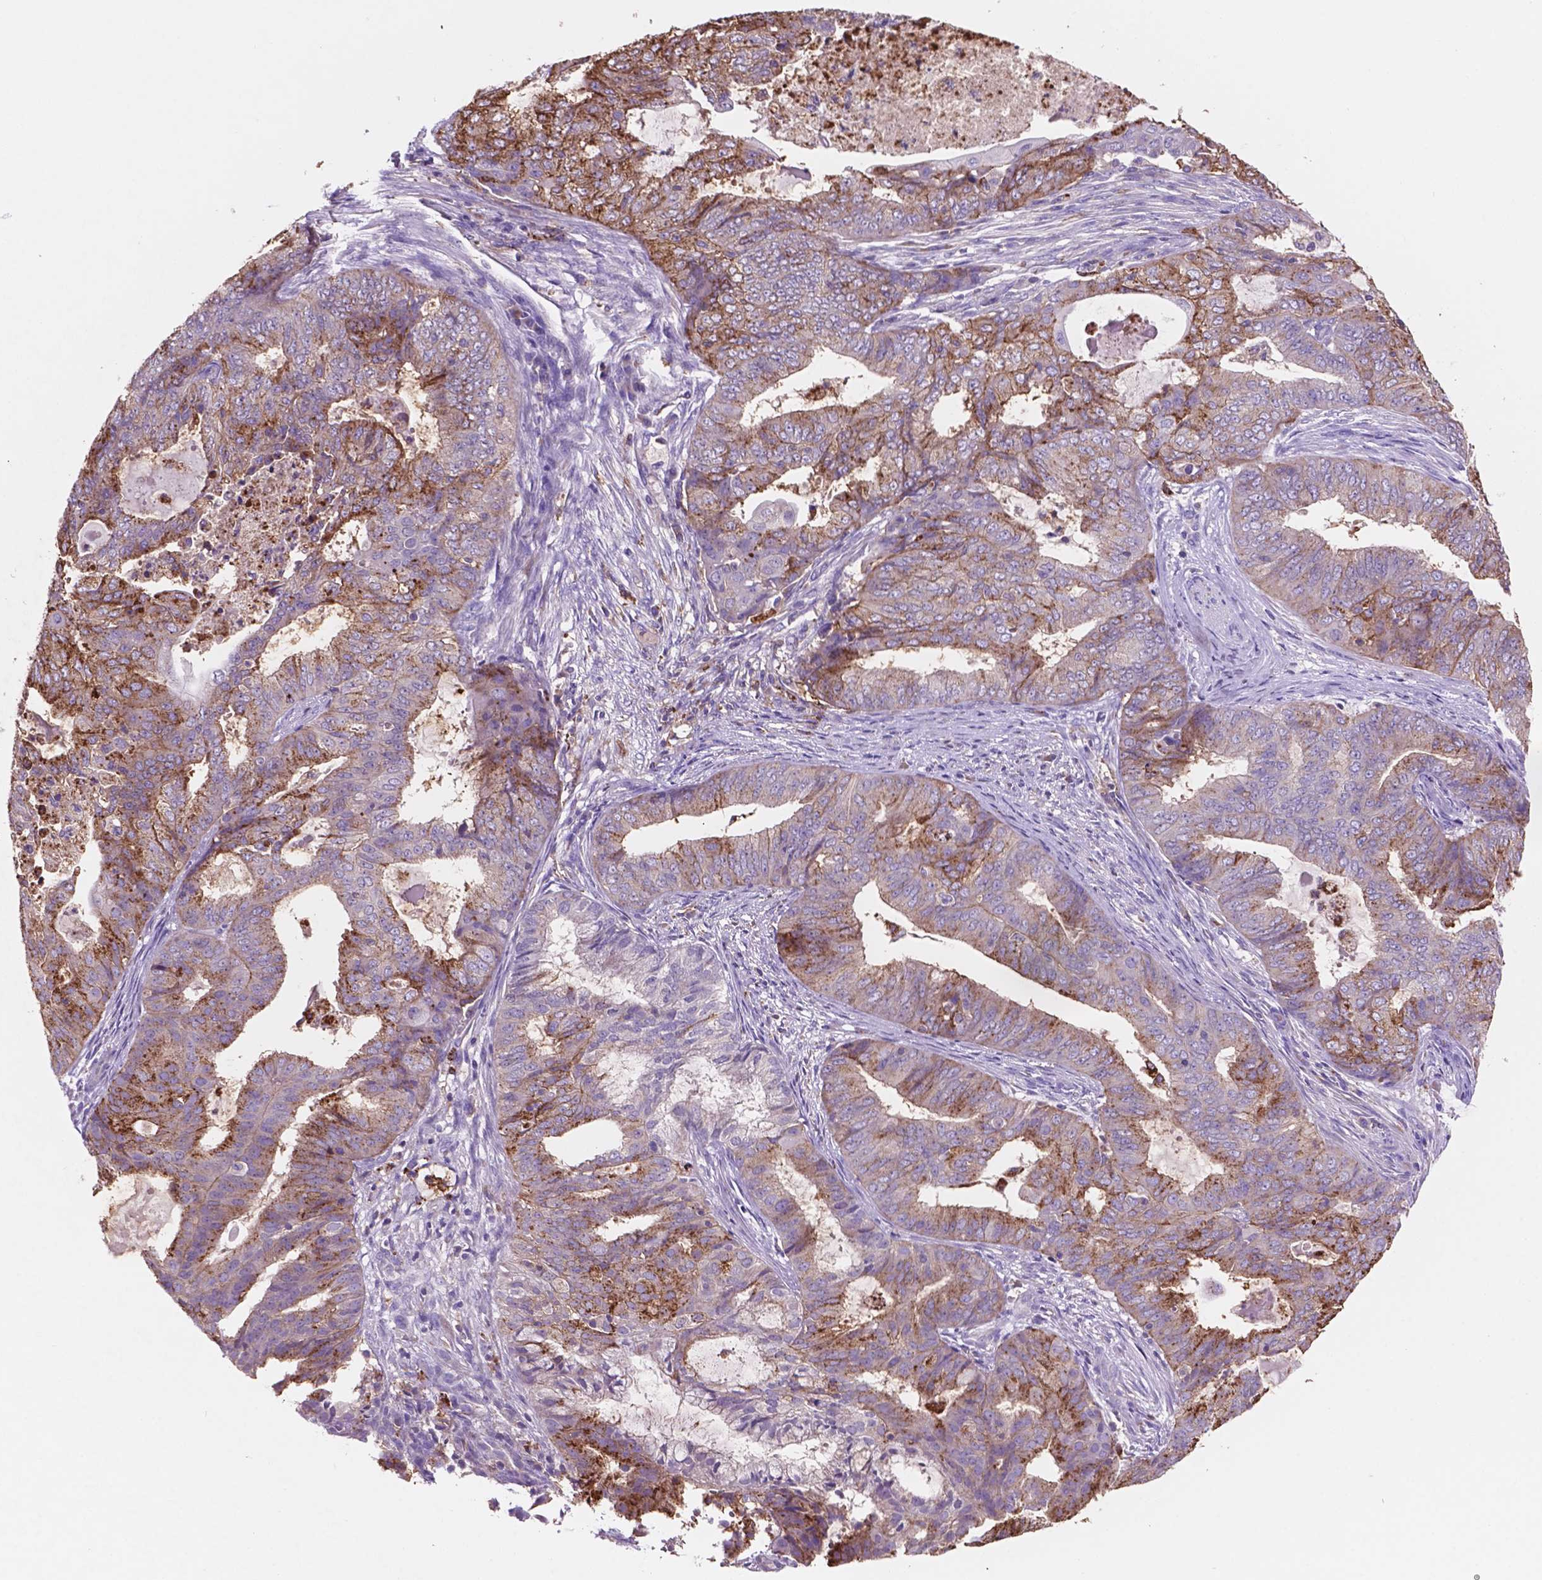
{"staining": {"intensity": "moderate", "quantity": "25%-75%", "location": "cytoplasmic/membranous"}, "tissue": "endometrial cancer", "cell_type": "Tumor cells", "image_type": "cancer", "snomed": [{"axis": "morphology", "description": "Adenocarcinoma, NOS"}, {"axis": "topography", "description": "Endometrium"}], "caption": "A brown stain highlights moderate cytoplasmic/membranous staining of a protein in human endometrial cancer (adenocarcinoma) tumor cells.", "gene": "MKRN2OS", "patient": {"sex": "female", "age": 62}}